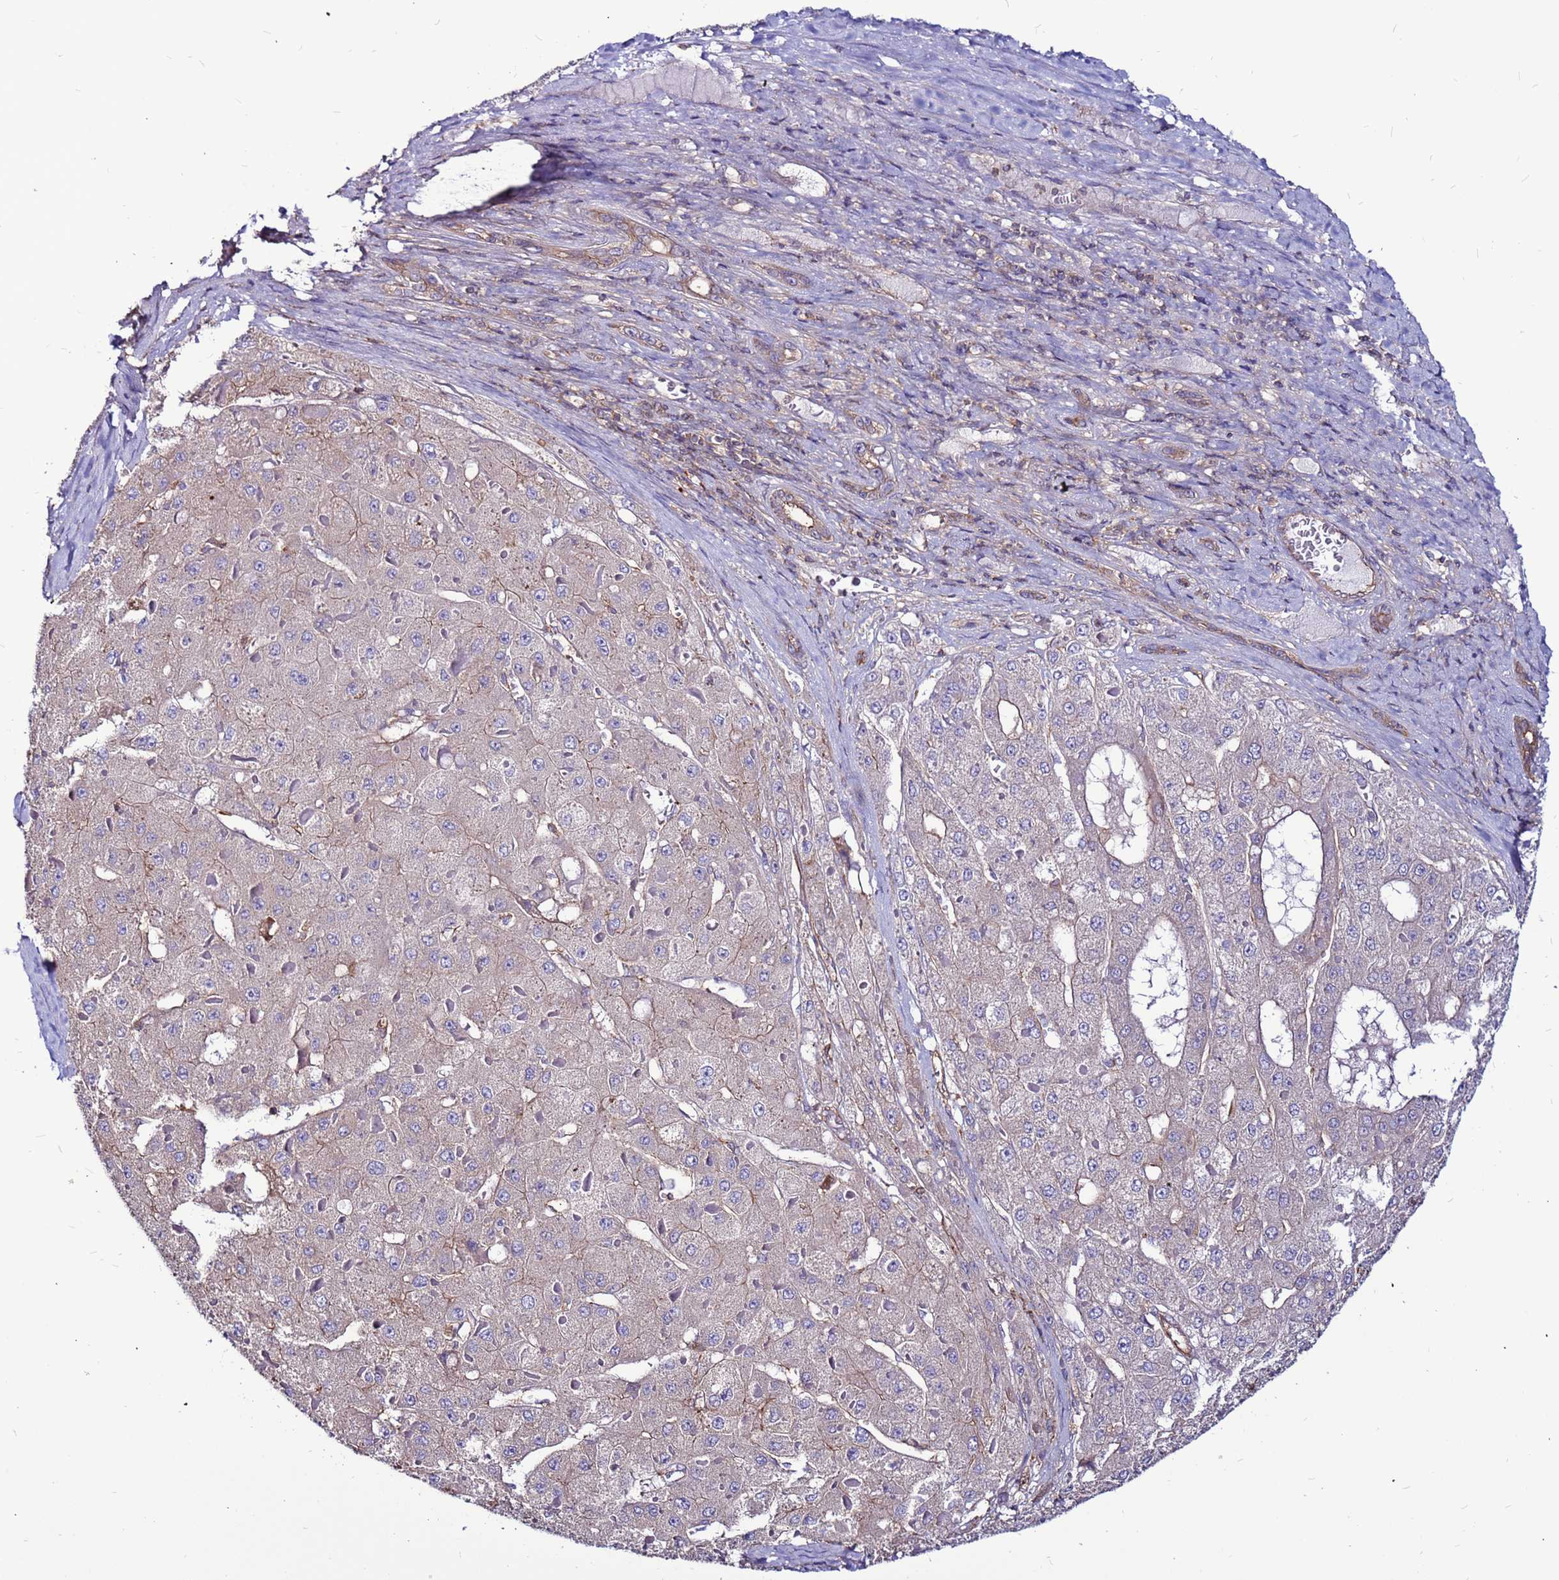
{"staining": {"intensity": "weak", "quantity": "<25%", "location": "cytoplasmic/membranous"}, "tissue": "liver cancer", "cell_type": "Tumor cells", "image_type": "cancer", "snomed": [{"axis": "morphology", "description": "Carcinoma, Hepatocellular, NOS"}, {"axis": "topography", "description": "Liver"}], "caption": "This is an immunohistochemistry micrograph of liver cancer (hepatocellular carcinoma). There is no positivity in tumor cells.", "gene": "NRN1L", "patient": {"sex": "female", "age": 73}}